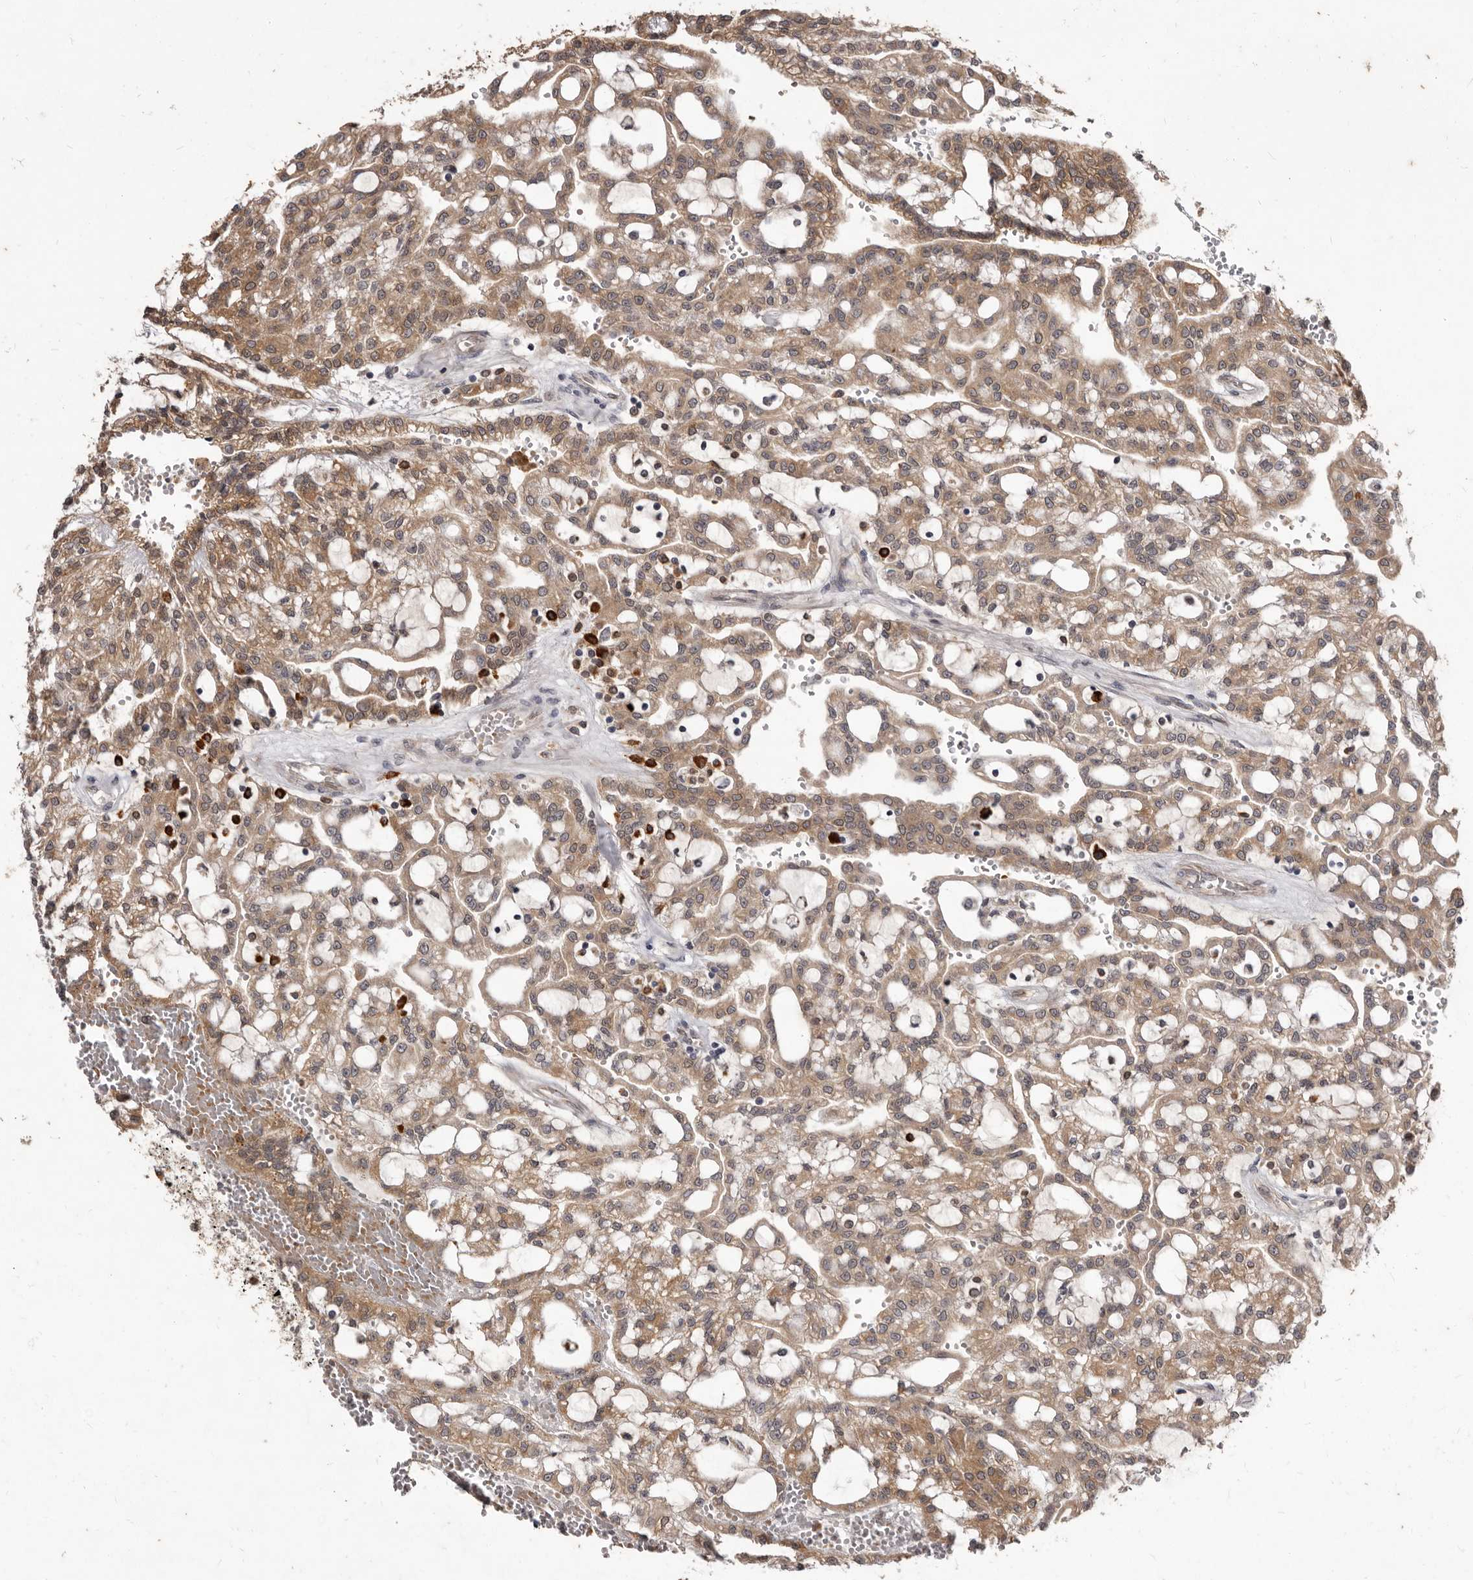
{"staining": {"intensity": "moderate", "quantity": ">75%", "location": "cytoplasmic/membranous"}, "tissue": "renal cancer", "cell_type": "Tumor cells", "image_type": "cancer", "snomed": [{"axis": "morphology", "description": "Adenocarcinoma, NOS"}, {"axis": "topography", "description": "Kidney"}], "caption": "A high-resolution micrograph shows immunohistochemistry (IHC) staining of renal adenocarcinoma, which reveals moderate cytoplasmic/membranous positivity in about >75% of tumor cells.", "gene": "ACLY", "patient": {"sex": "male", "age": 63}}